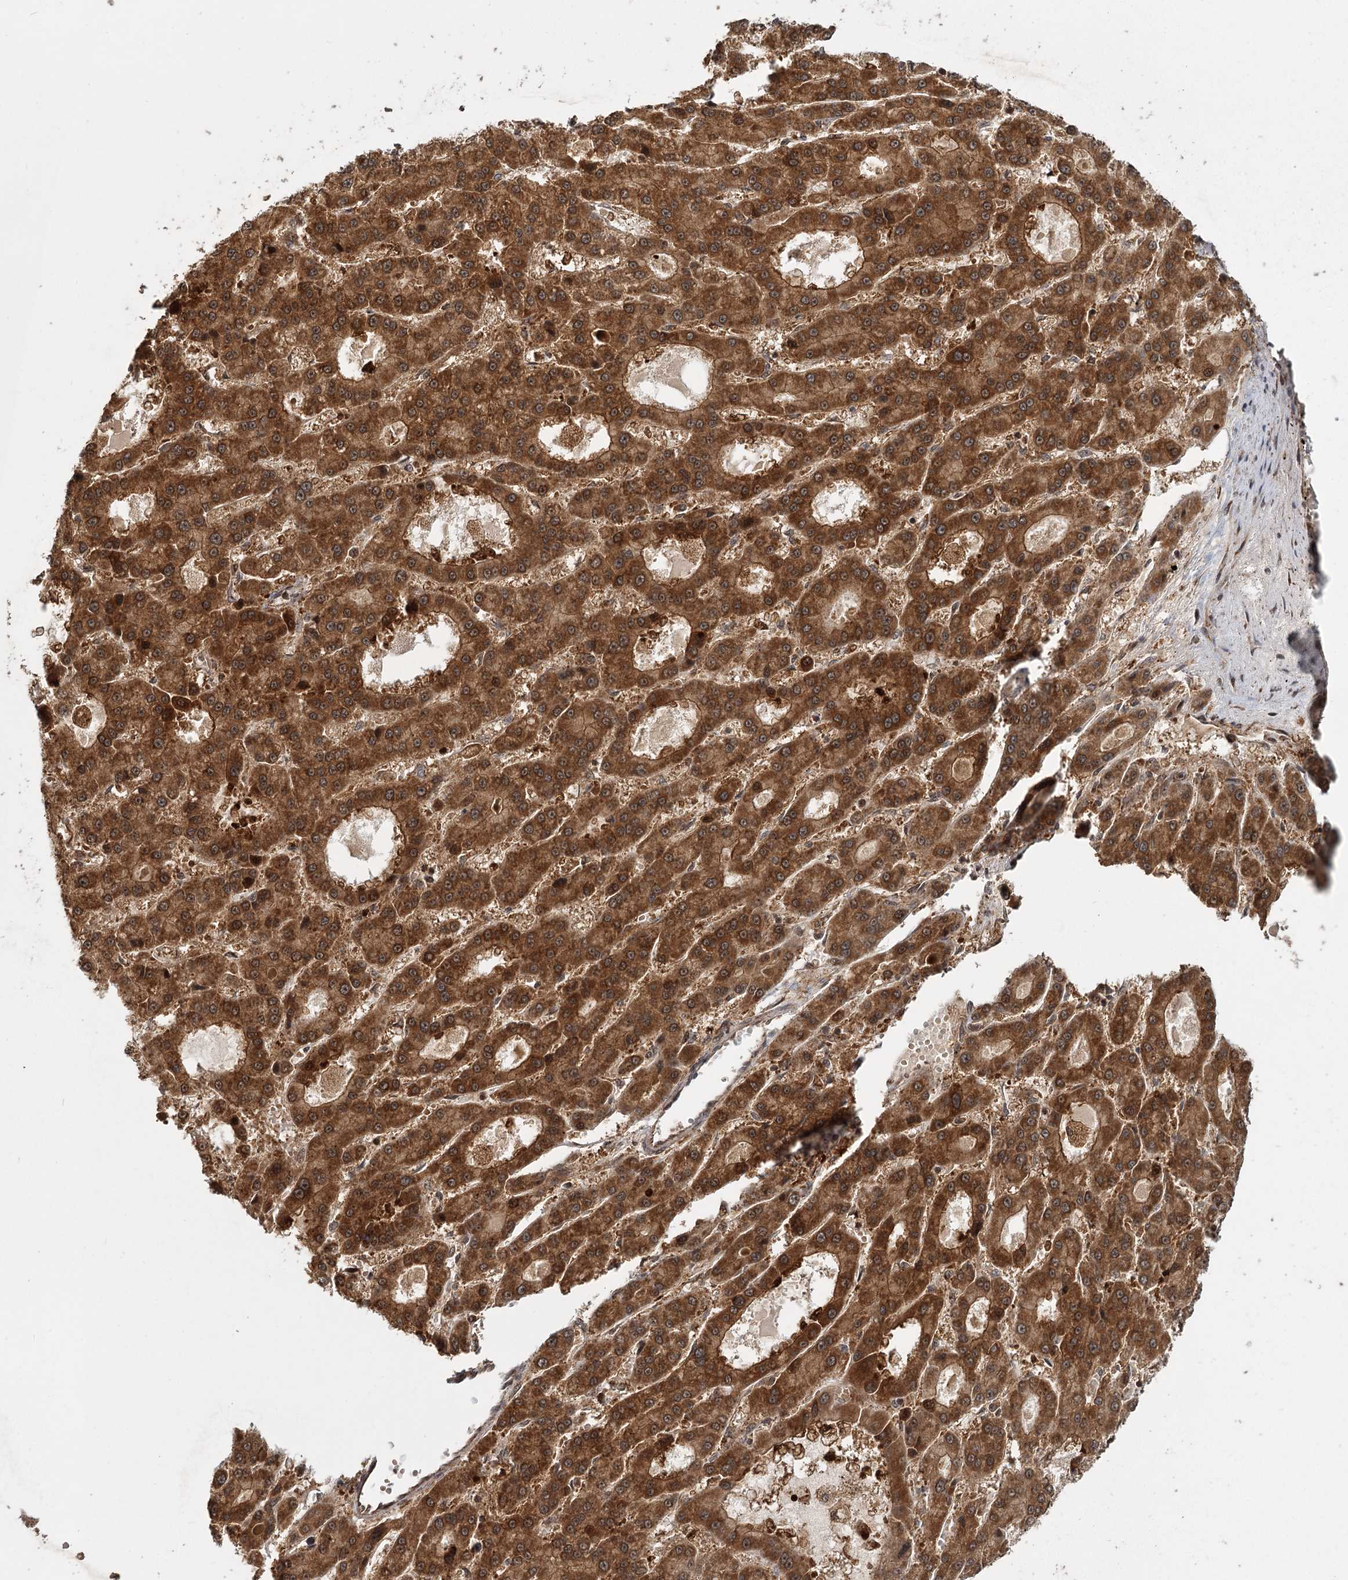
{"staining": {"intensity": "strong", "quantity": ">75%", "location": "cytoplasmic/membranous"}, "tissue": "liver cancer", "cell_type": "Tumor cells", "image_type": "cancer", "snomed": [{"axis": "morphology", "description": "Carcinoma, Hepatocellular, NOS"}, {"axis": "topography", "description": "Liver"}], "caption": "Strong cytoplasmic/membranous protein expression is seen in approximately >75% of tumor cells in liver cancer (hepatocellular carcinoma).", "gene": "MICU1", "patient": {"sex": "male", "age": 70}}